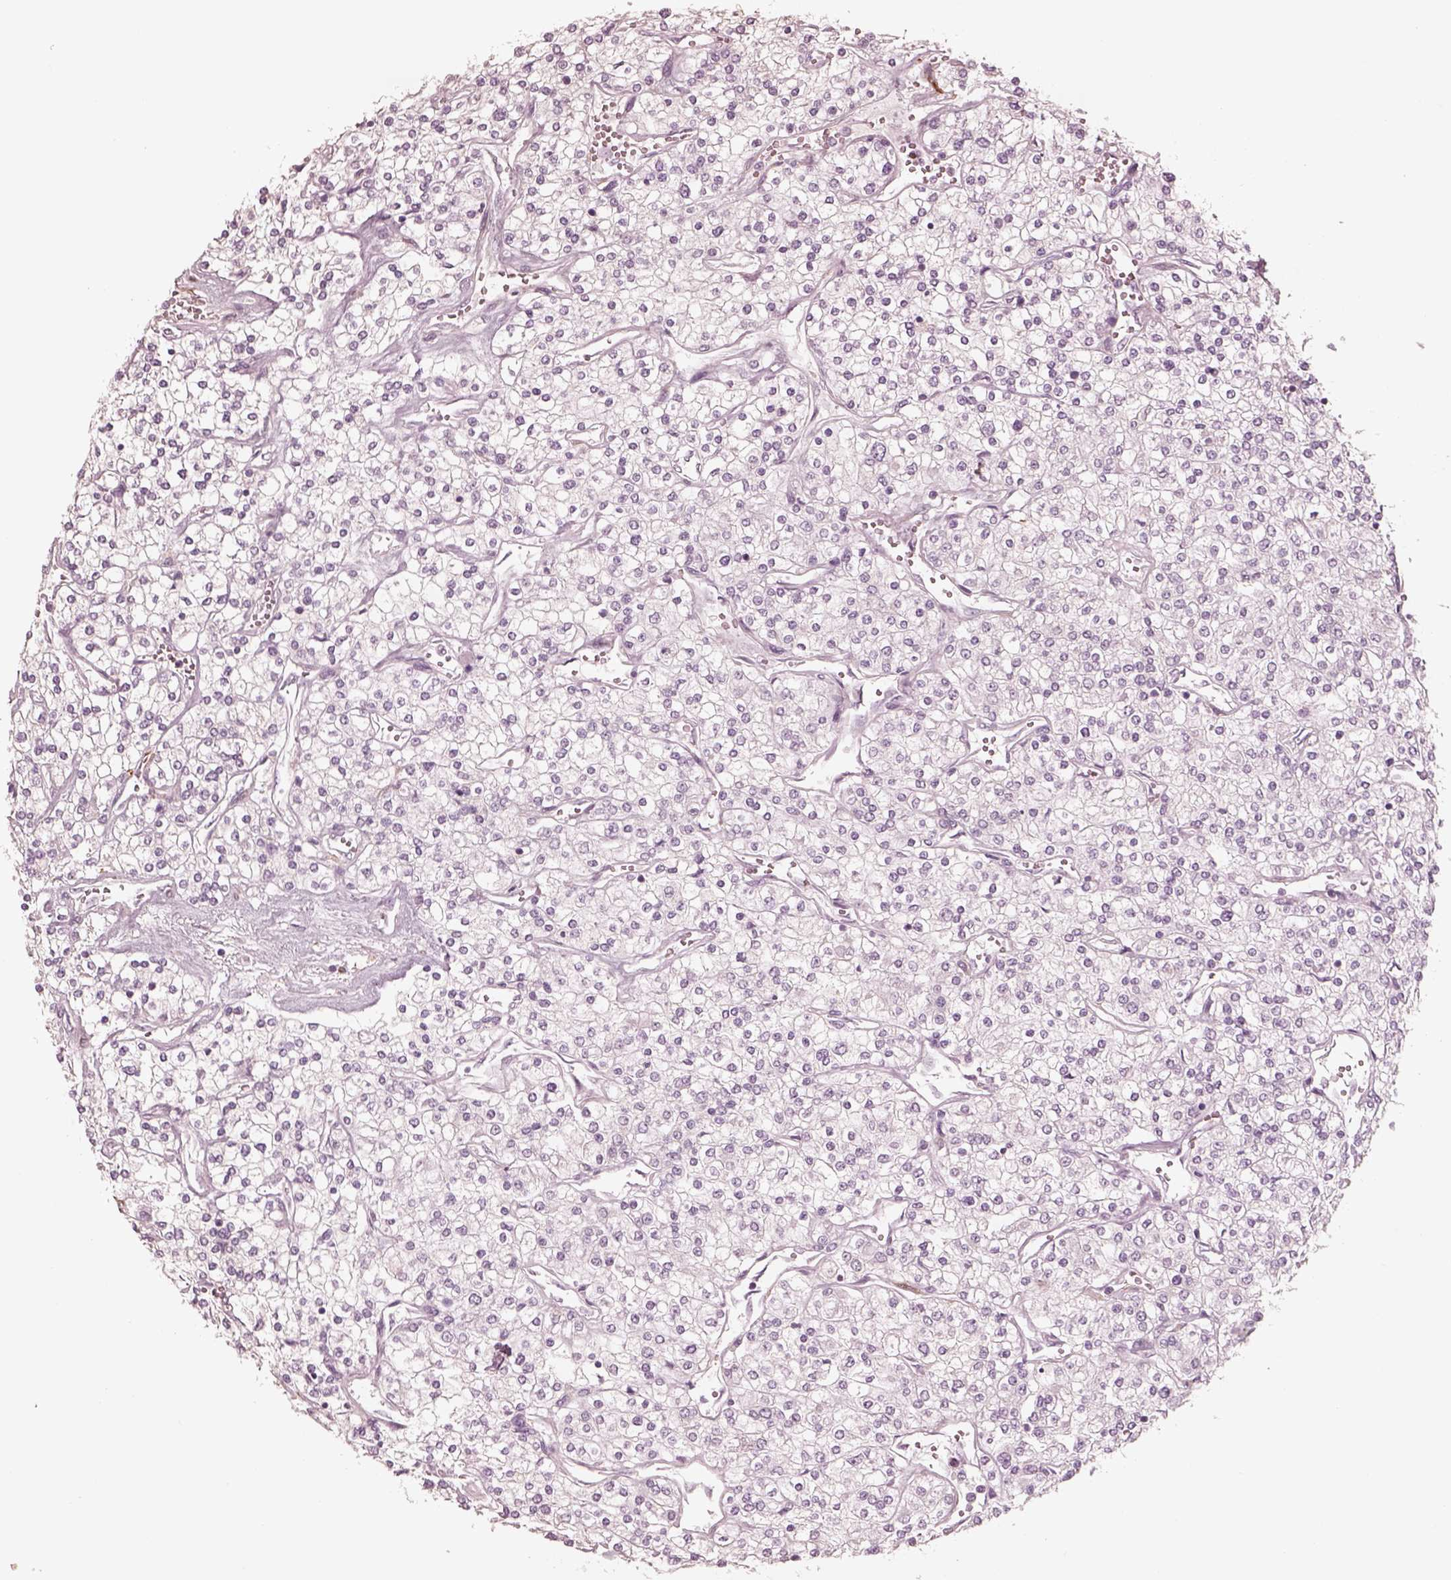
{"staining": {"intensity": "negative", "quantity": "none", "location": "none"}, "tissue": "renal cancer", "cell_type": "Tumor cells", "image_type": "cancer", "snomed": [{"axis": "morphology", "description": "Adenocarcinoma, NOS"}, {"axis": "topography", "description": "Kidney"}], "caption": "This is an immunohistochemistry histopathology image of human renal cancer (adenocarcinoma). There is no staining in tumor cells.", "gene": "DNAAF9", "patient": {"sex": "male", "age": 80}}